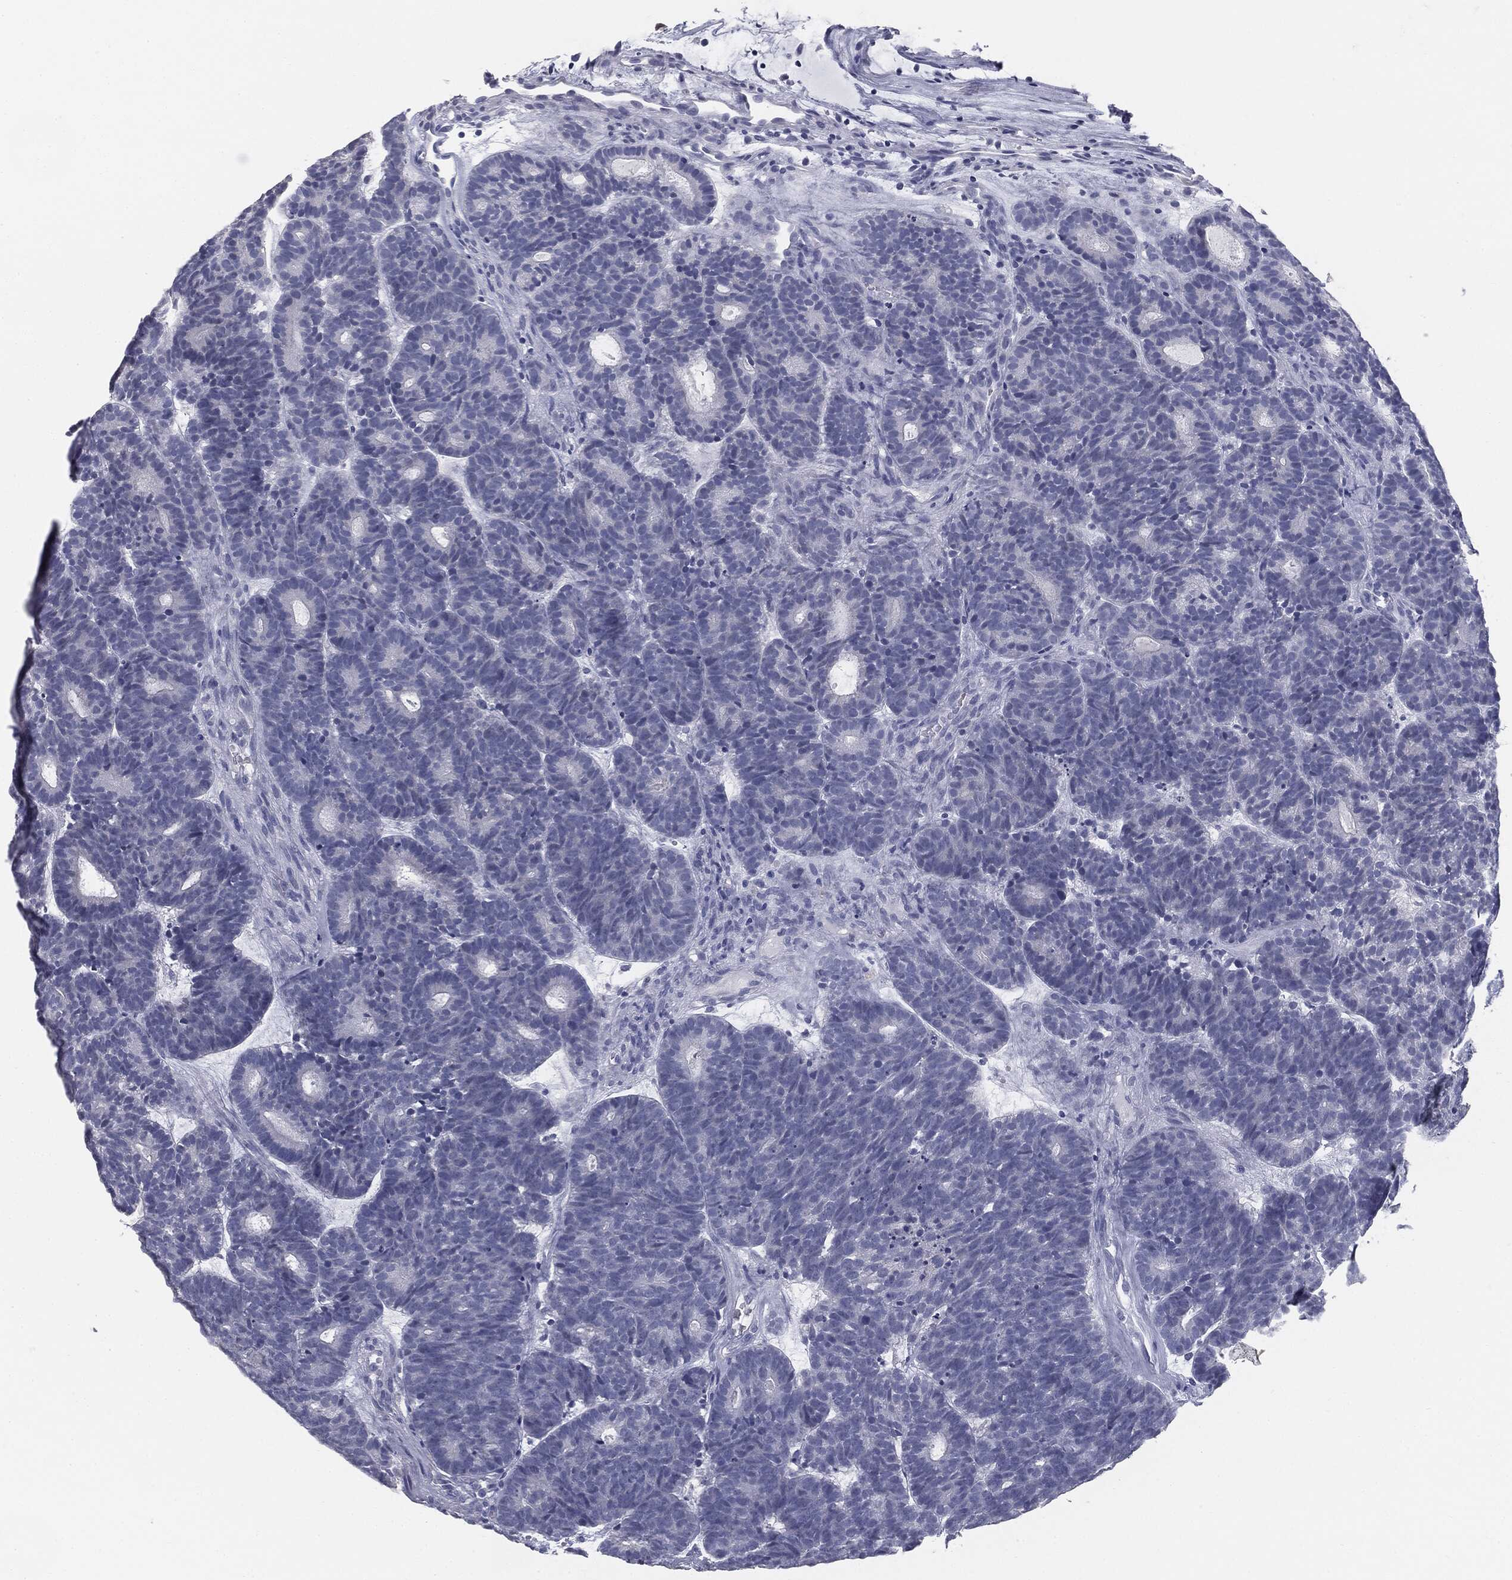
{"staining": {"intensity": "negative", "quantity": "none", "location": "none"}, "tissue": "head and neck cancer", "cell_type": "Tumor cells", "image_type": "cancer", "snomed": [{"axis": "morphology", "description": "Adenocarcinoma, NOS"}, {"axis": "topography", "description": "Head-Neck"}], "caption": "Tumor cells show no significant protein positivity in adenocarcinoma (head and neck).", "gene": "MUC5AC", "patient": {"sex": "female", "age": 81}}